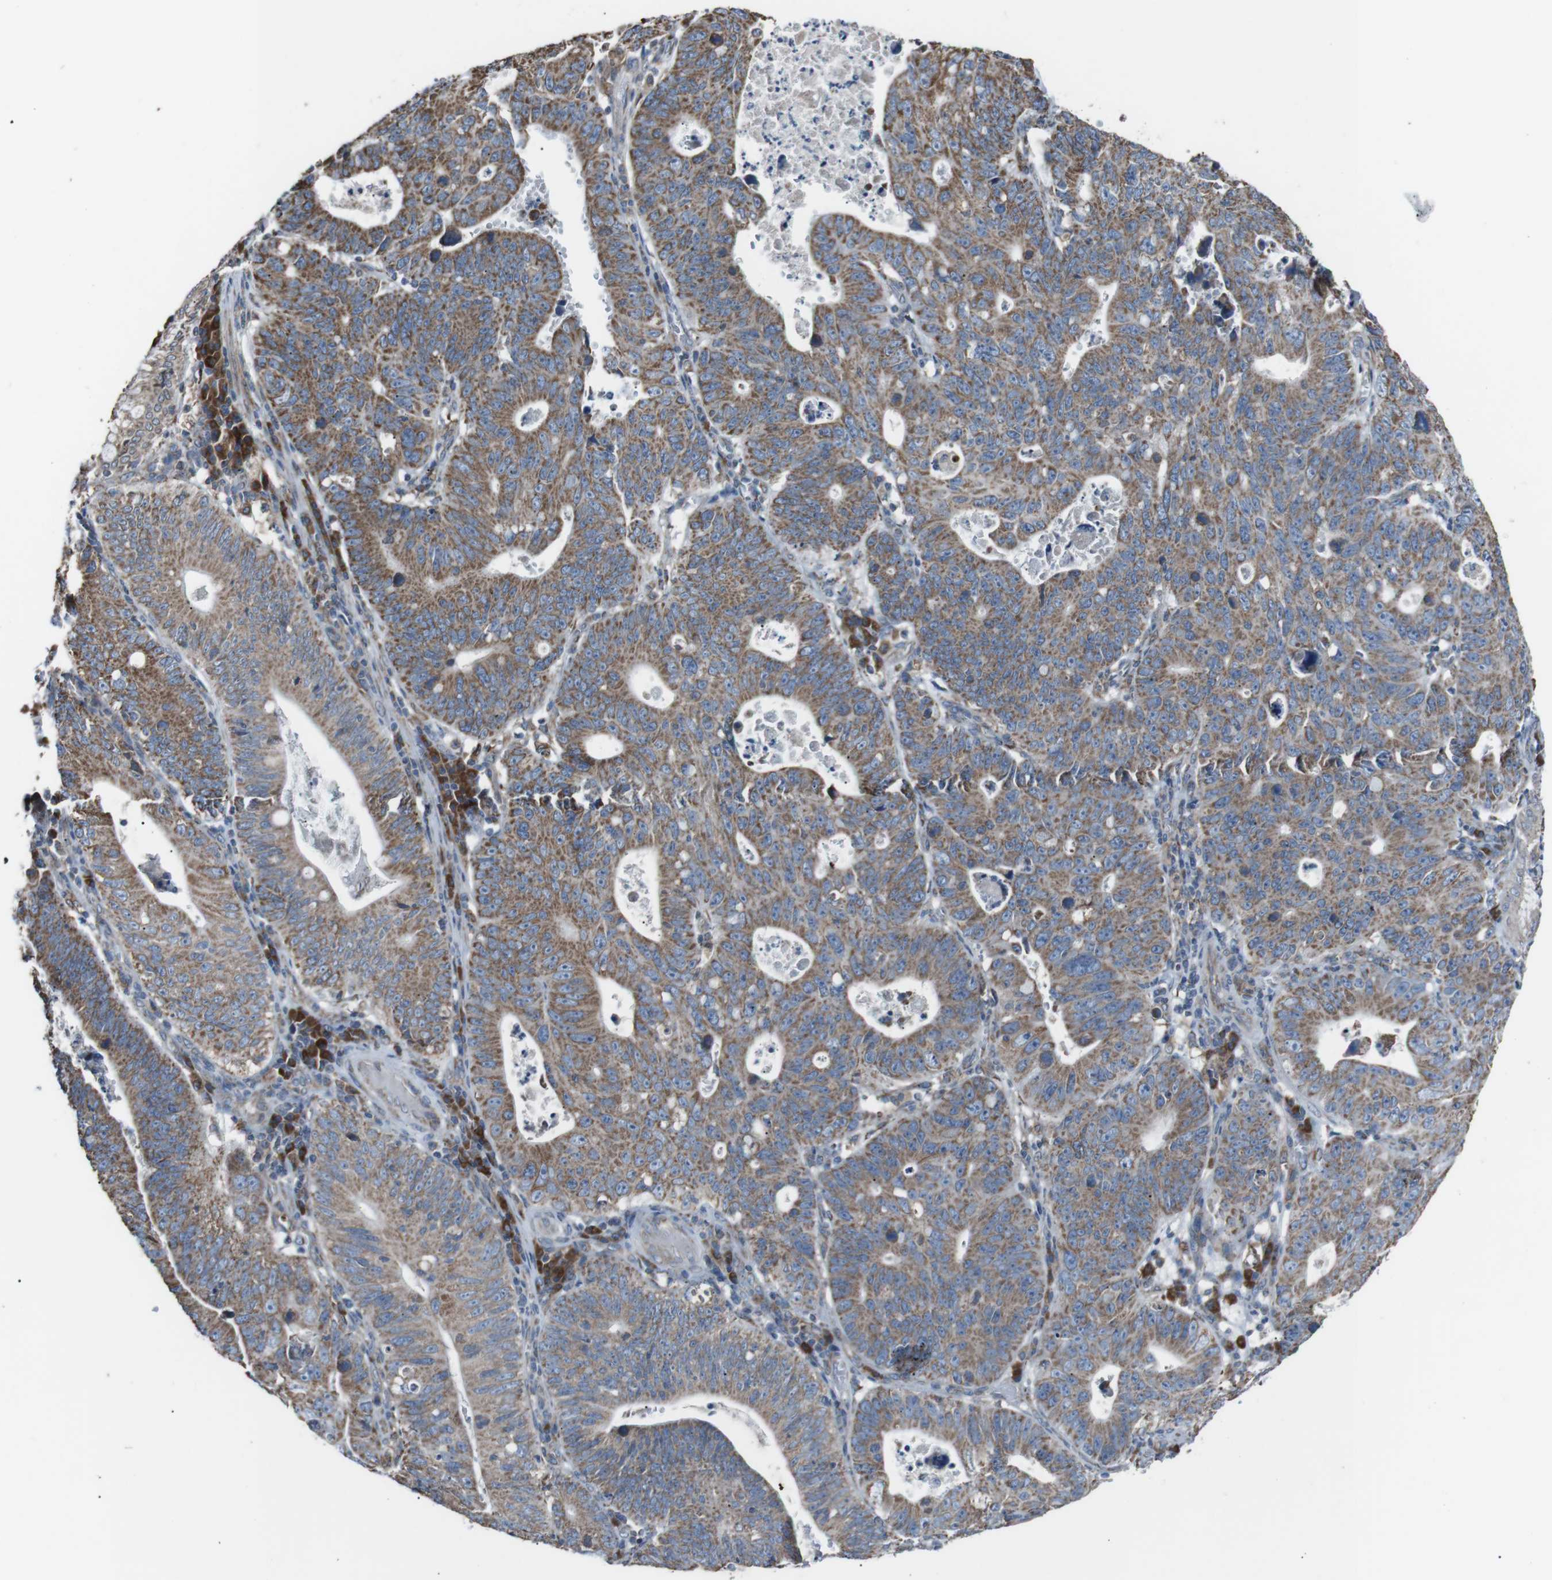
{"staining": {"intensity": "moderate", "quantity": ">75%", "location": "cytoplasmic/membranous"}, "tissue": "stomach cancer", "cell_type": "Tumor cells", "image_type": "cancer", "snomed": [{"axis": "morphology", "description": "Adenocarcinoma, NOS"}, {"axis": "topography", "description": "Stomach"}], "caption": "Immunohistochemical staining of stomach adenocarcinoma exhibits medium levels of moderate cytoplasmic/membranous protein positivity in about >75% of tumor cells.", "gene": "CISD2", "patient": {"sex": "male", "age": 59}}